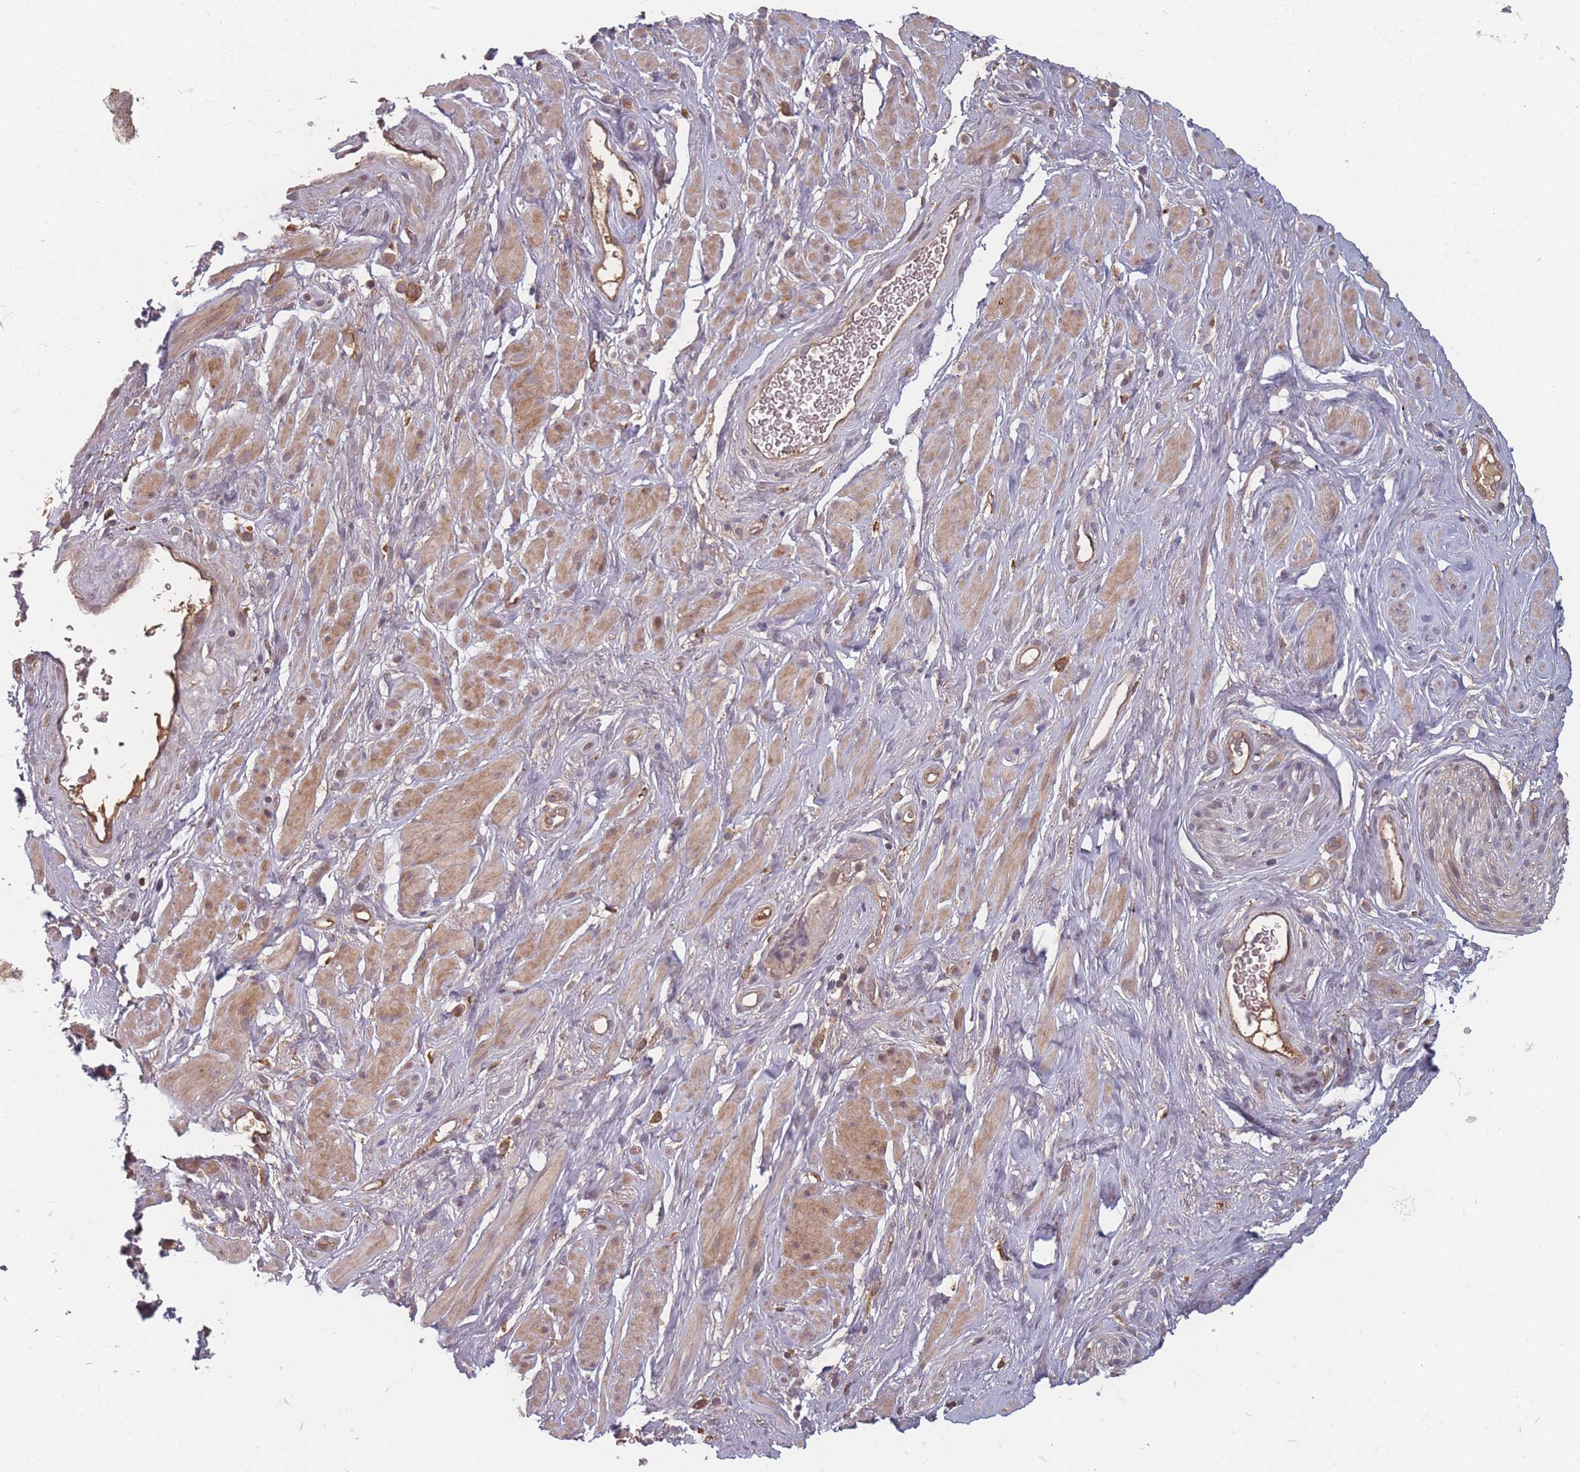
{"staining": {"intensity": "weak", "quantity": "25%-75%", "location": "cytoplasmic/membranous"}, "tissue": "soft tissue", "cell_type": "Chondrocytes", "image_type": "normal", "snomed": [{"axis": "morphology", "description": "Normal tissue, NOS"}, {"axis": "morphology", "description": "Adenocarcinoma, NOS"}, {"axis": "topography", "description": "Rectum"}, {"axis": "topography", "description": "Vagina"}, {"axis": "topography", "description": "Peripheral nerve tissue"}], "caption": "Protein expression analysis of normal human soft tissue reveals weak cytoplasmic/membranous expression in approximately 25%-75% of chondrocytes. (DAB (3,3'-diaminobenzidine) = brown stain, brightfield microscopy at high magnification).", "gene": "HAGH", "patient": {"sex": "female", "age": 71}}